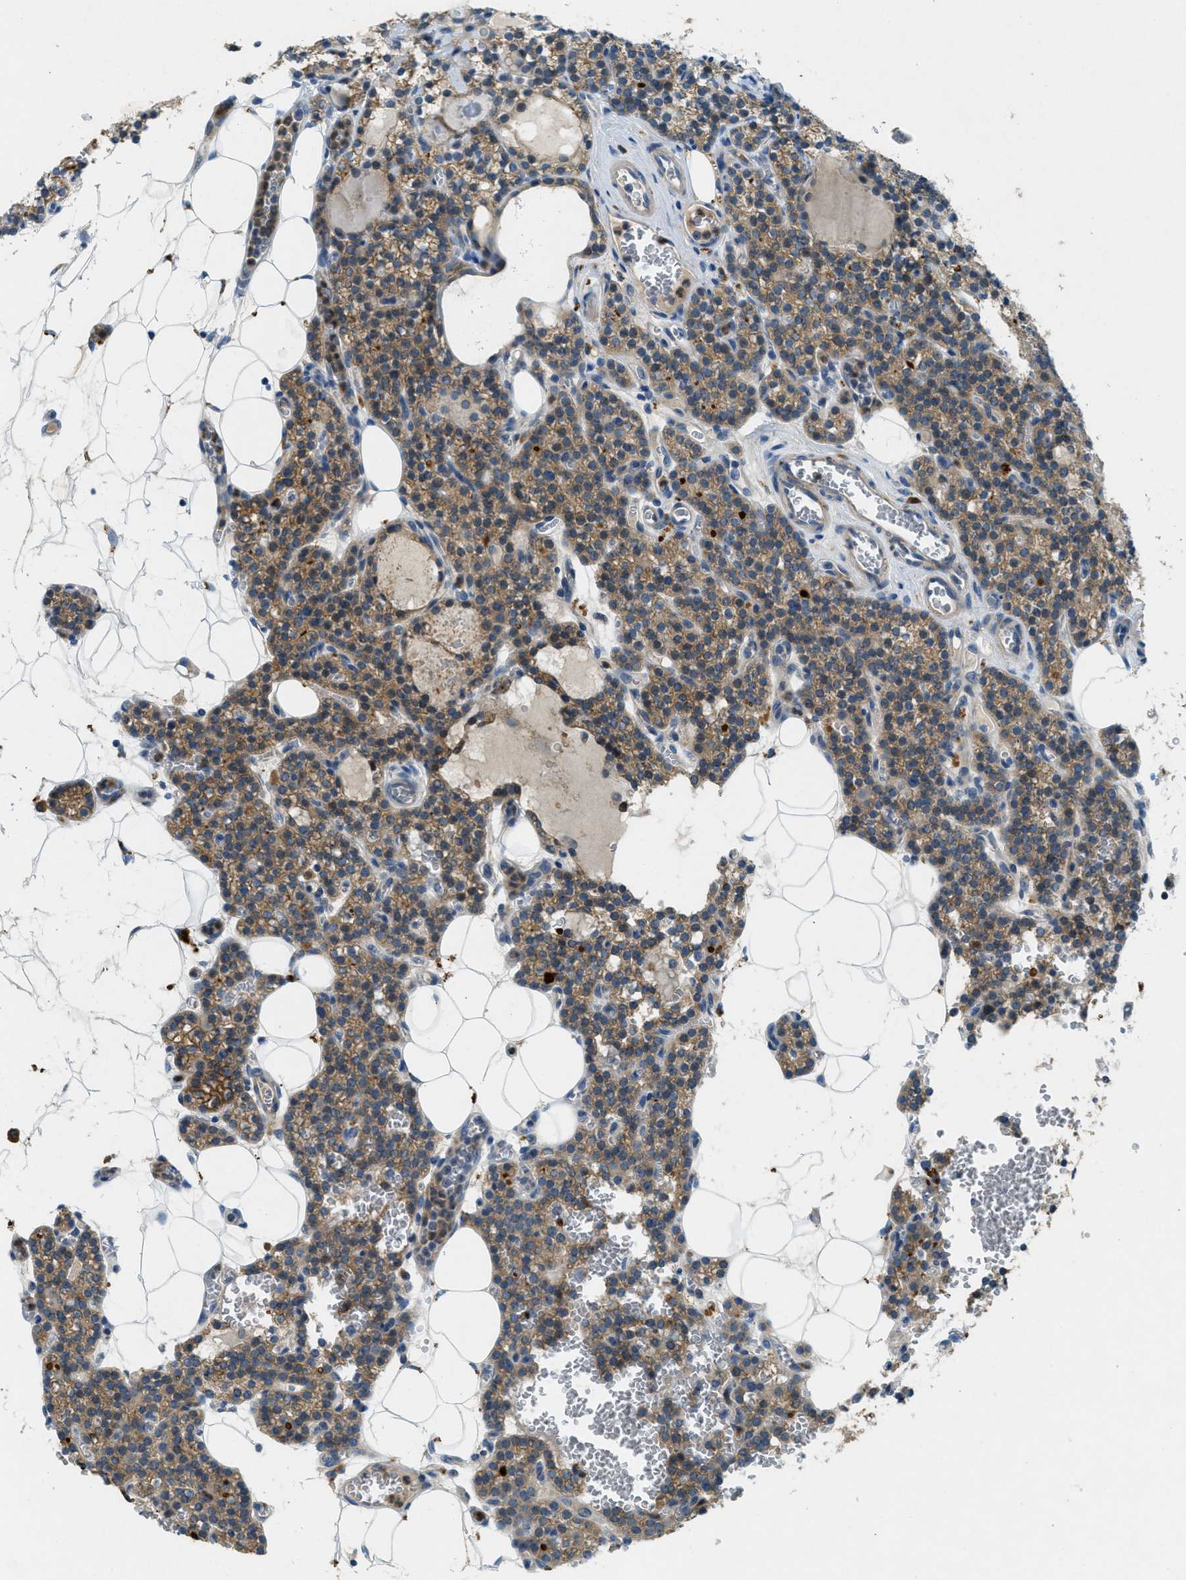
{"staining": {"intensity": "moderate", "quantity": ">75%", "location": "cytoplasmic/membranous"}, "tissue": "parathyroid gland", "cell_type": "Glandular cells", "image_type": "normal", "snomed": [{"axis": "morphology", "description": "Normal tissue, NOS"}, {"axis": "morphology", "description": "Adenoma, NOS"}, {"axis": "topography", "description": "Parathyroid gland"}], "caption": "Glandular cells display medium levels of moderate cytoplasmic/membranous staining in about >75% of cells in benign parathyroid gland. (Stains: DAB (3,3'-diaminobenzidine) in brown, nuclei in blue, Microscopy: brightfield microscopy at high magnification).", "gene": "SNX14", "patient": {"sex": "female", "age": 58}}